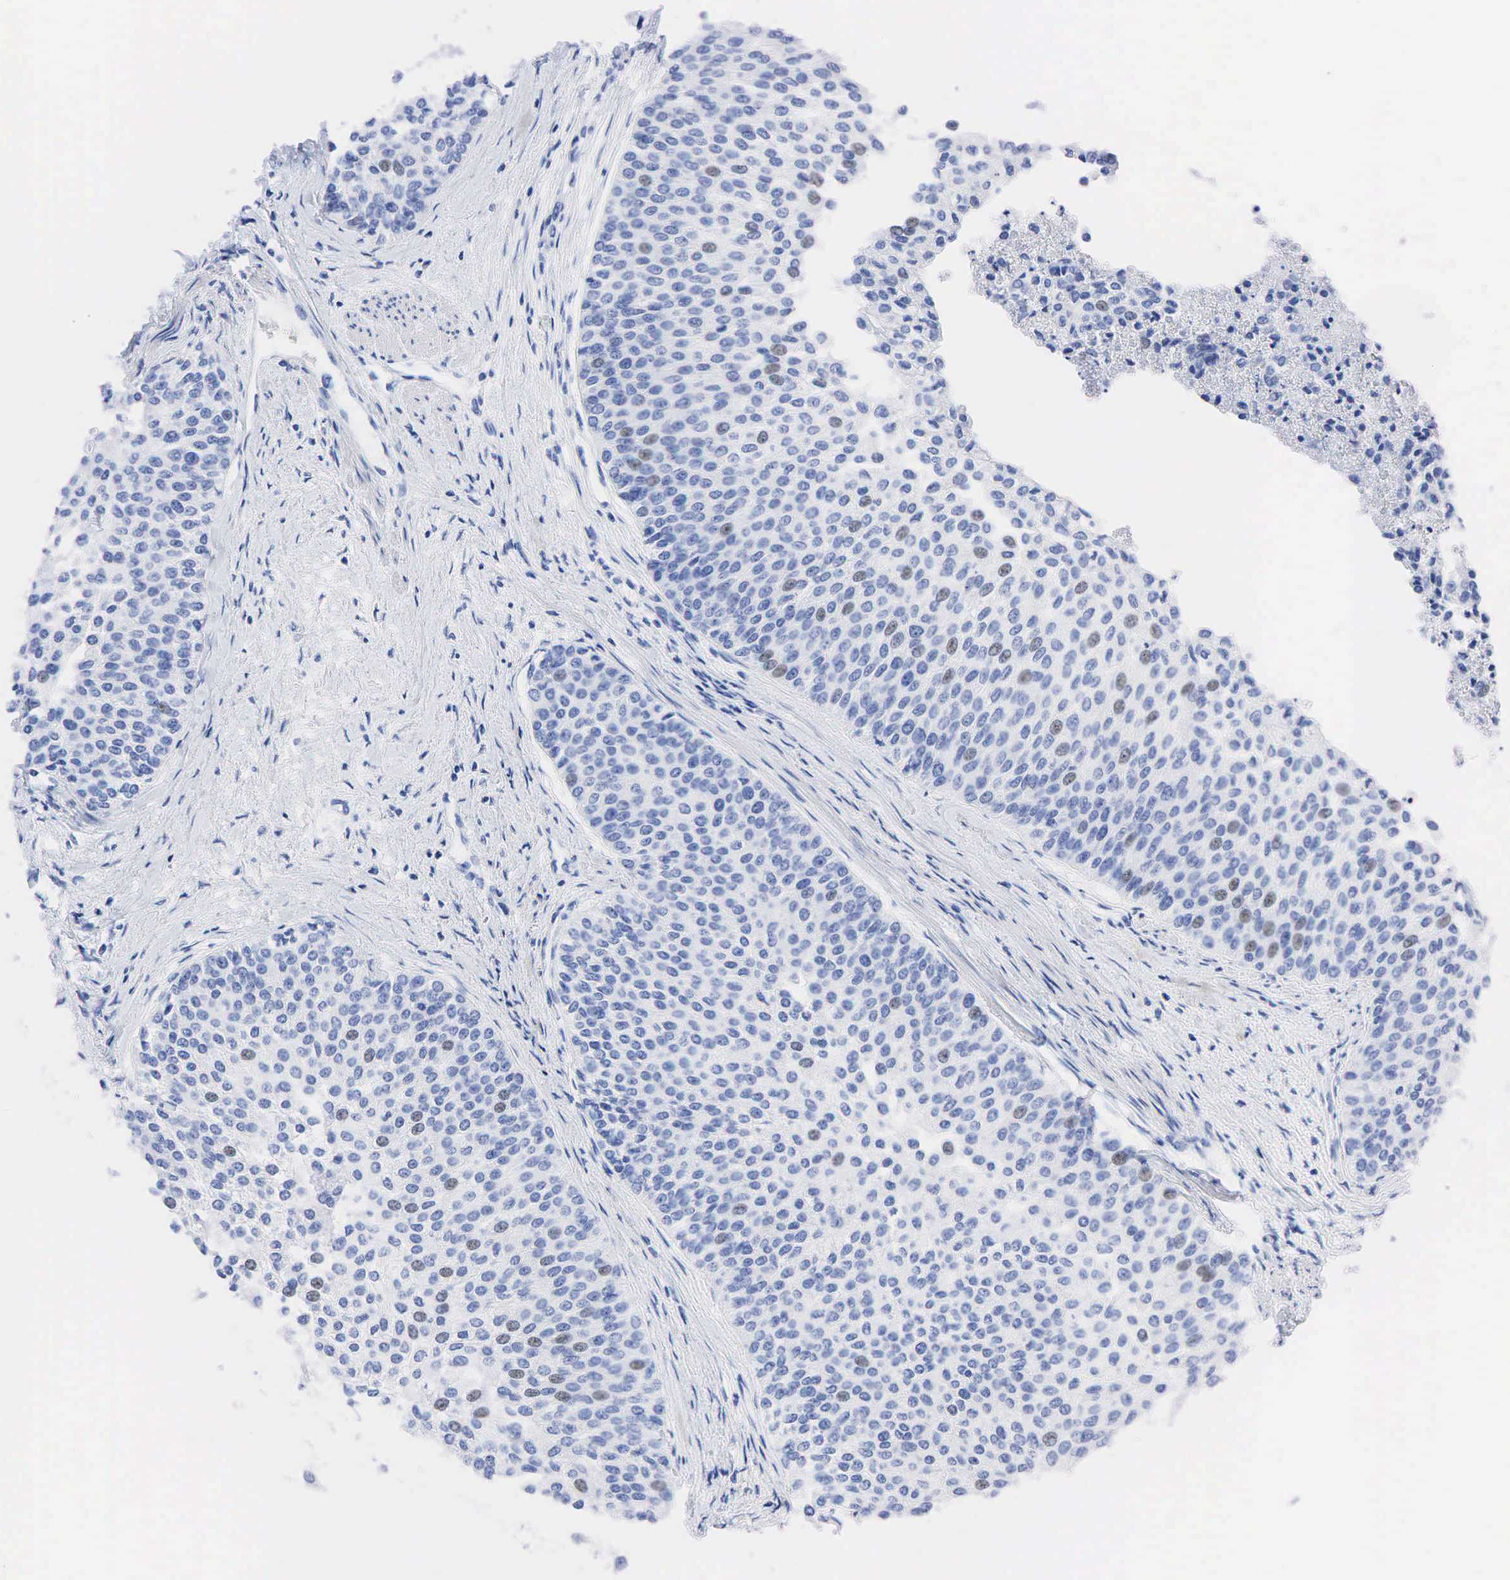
{"staining": {"intensity": "negative", "quantity": "none", "location": "none"}, "tissue": "urothelial cancer", "cell_type": "Tumor cells", "image_type": "cancer", "snomed": [{"axis": "morphology", "description": "Urothelial carcinoma, Low grade"}, {"axis": "topography", "description": "Urinary bladder"}], "caption": "A micrograph of human low-grade urothelial carcinoma is negative for staining in tumor cells. The staining is performed using DAB (3,3'-diaminobenzidine) brown chromogen with nuclei counter-stained in using hematoxylin.", "gene": "PTH", "patient": {"sex": "female", "age": 73}}